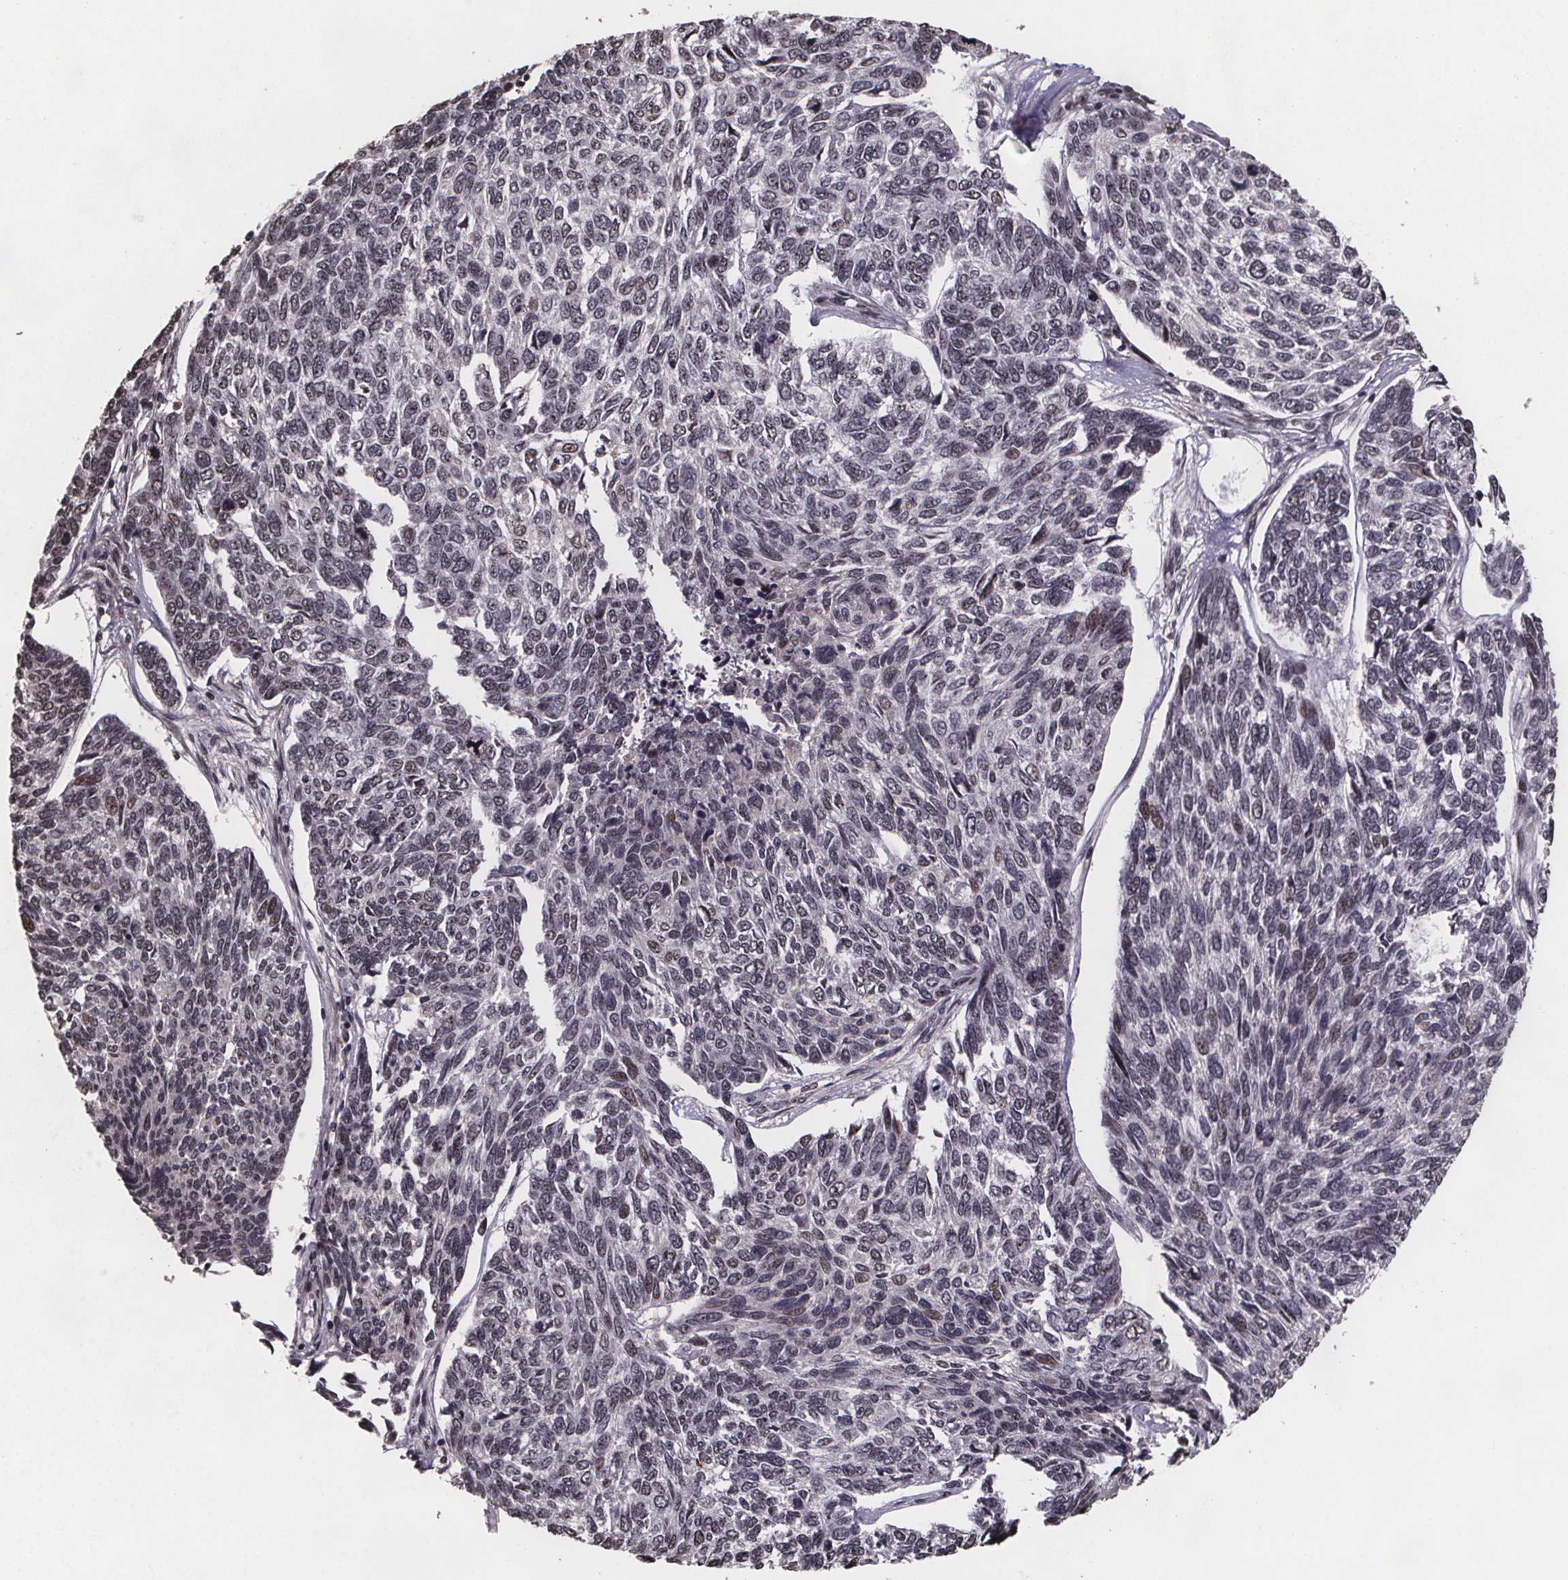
{"staining": {"intensity": "negative", "quantity": "none", "location": "none"}, "tissue": "skin cancer", "cell_type": "Tumor cells", "image_type": "cancer", "snomed": [{"axis": "morphology", "description": "Basal cell carcinoma"}, {"axis": "topography", "description": "Skin"}], "caption": "The photomicrograph reveals no staining of tumor cells in basal cell carcinoma (skin).", "gene": "U2SURP", "patient": {"sex": "female", "age": 65}}